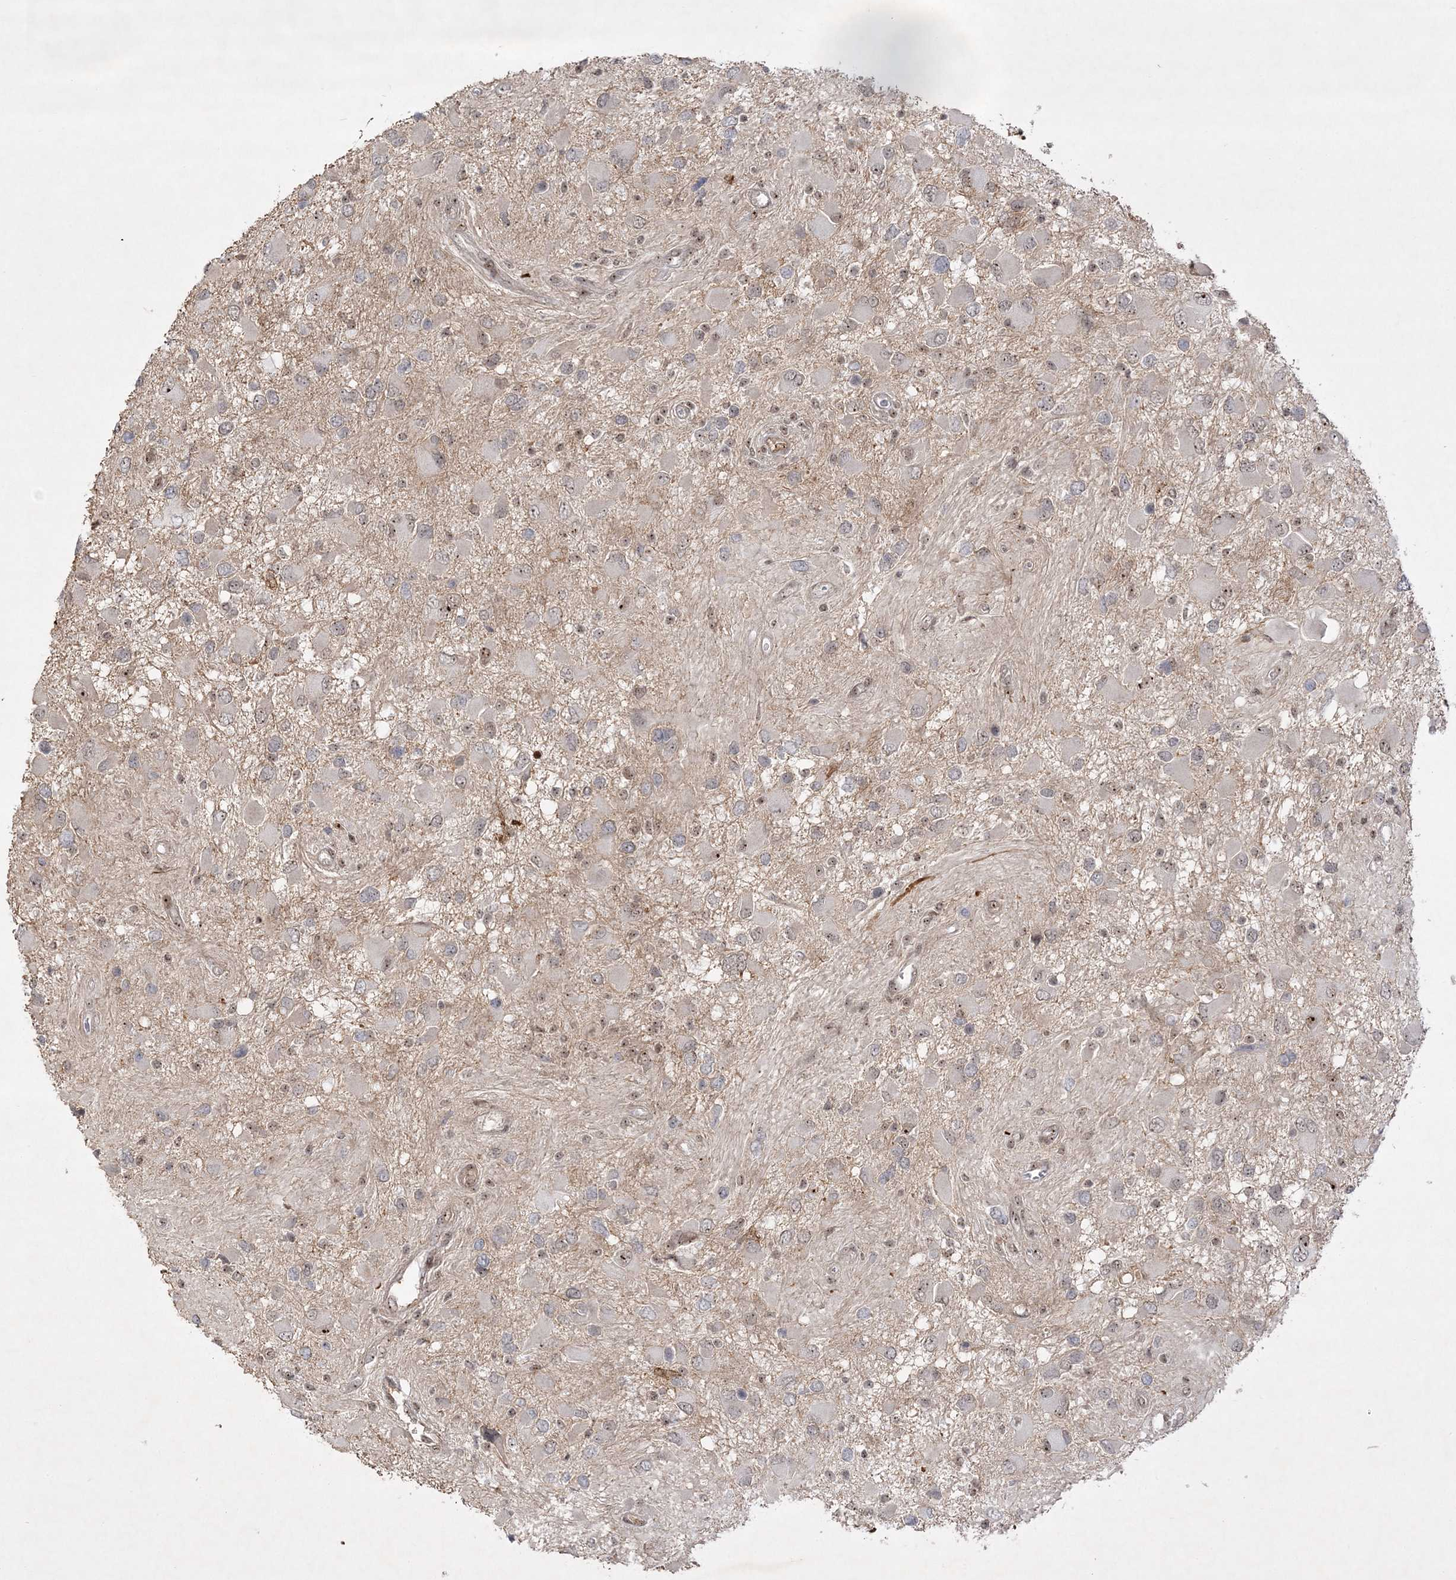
{"staining": {"intensity": "weak", "quantity": "<25%", "location": "nuclear"}, "tissue": "glioma", "cell_type": "Tumor cells", "image_type": "cancer", "snomed": [{"axis": "morphology", "description": "Glioma, malignant, High grade"}, {"axis": "topography", "description": "Brain"}], "caption": "A high-resolution micrograph shows immunohistochemistry staining of glioma, which exhibits no significant staining in tumor cells. (DAB immunohistochemistry, high magnification).", "gene": "NPM3", "patient": {"sex": "male", "age": 53}}